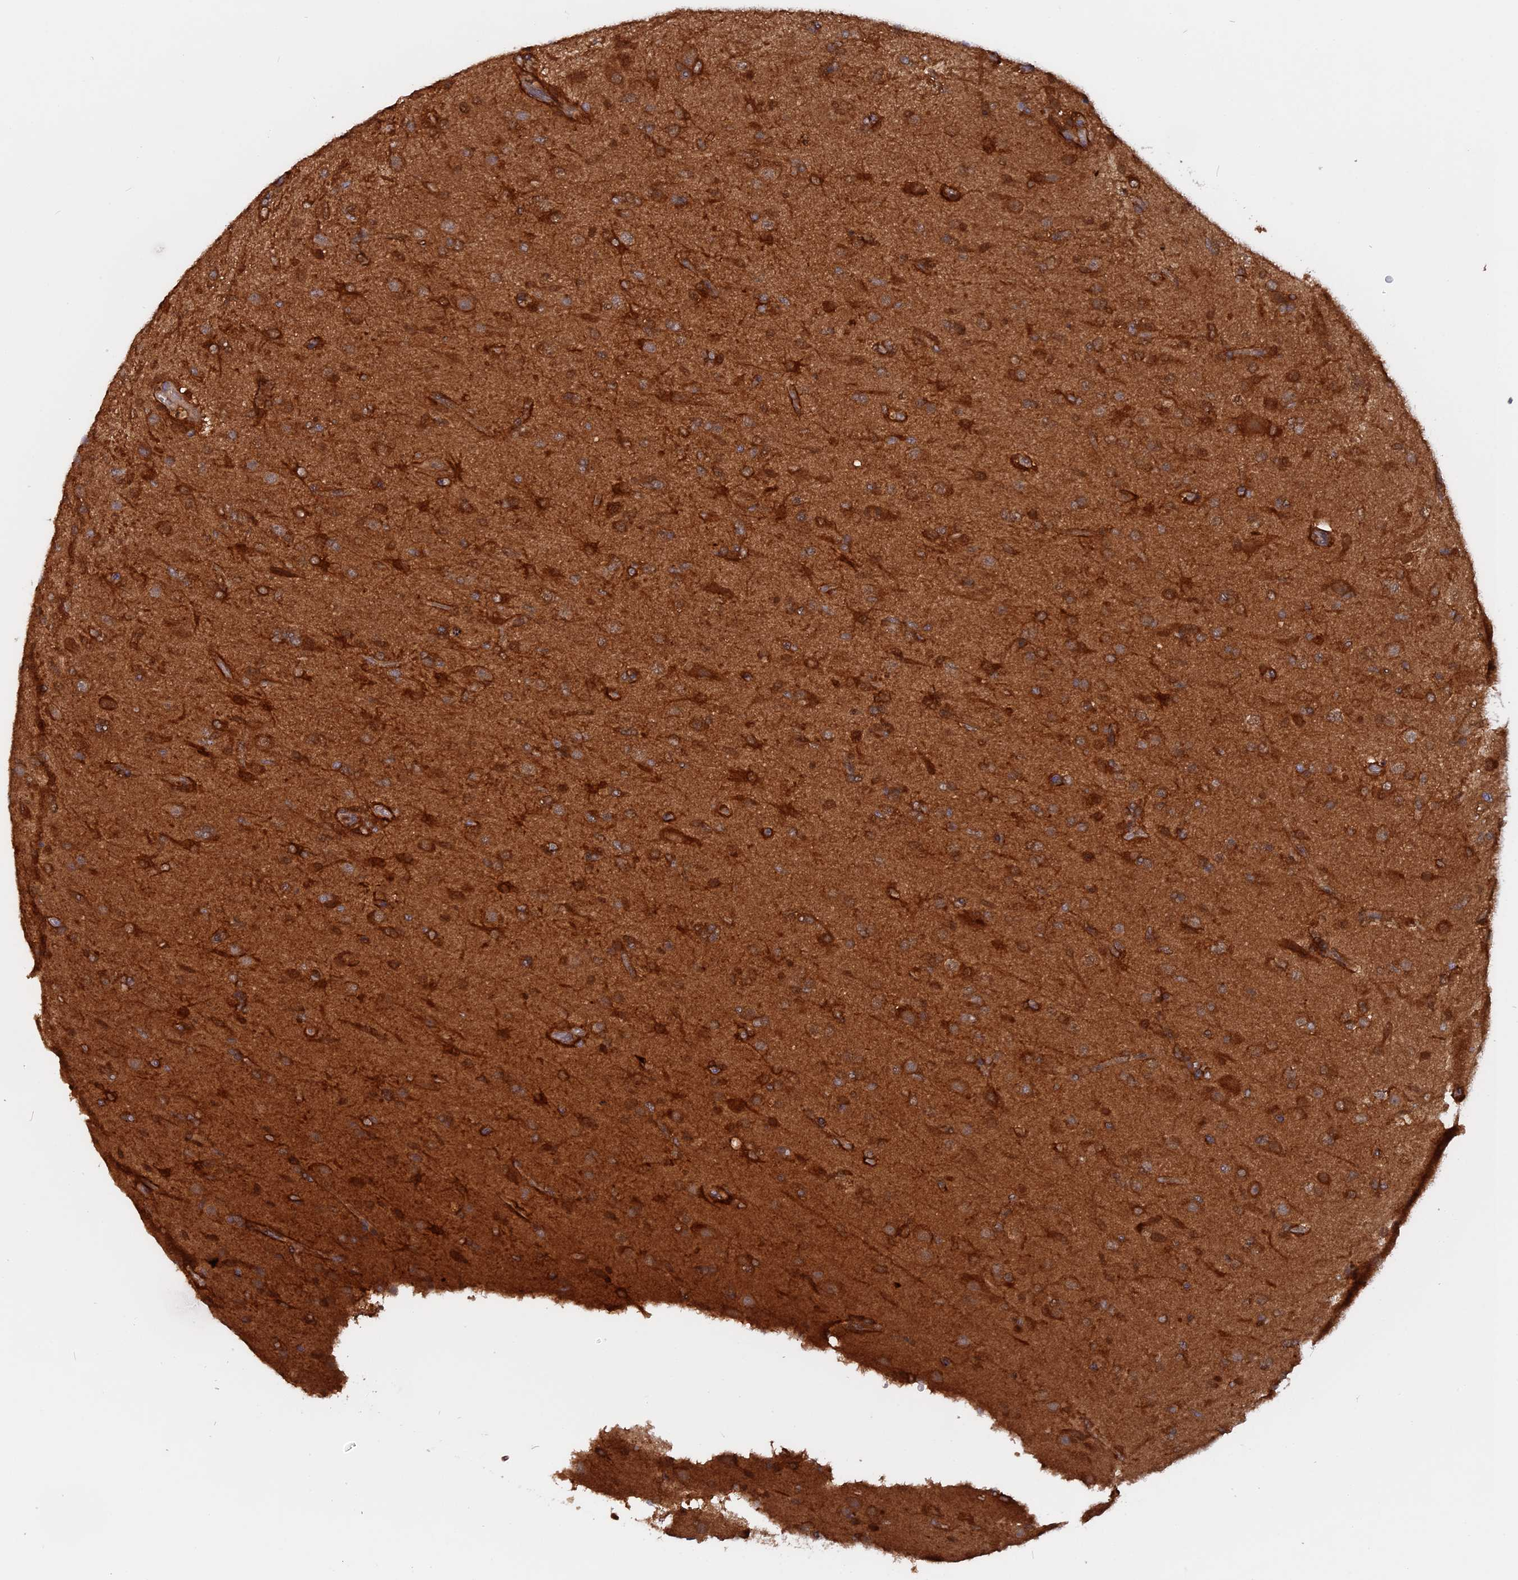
{"staining": {"intensity": "strong", "quantity": ">75%", "location": "cytoplasmic/membranous"}, "tissue": "glioma", "cell_type": "Tumor cells", "image_type": "cancer", "snomed": [{"axis": "morphology", "description": "Glioma, malignant, Low grade"}, {"axis": "topography", "description": "Brain"}], "caption": "Strong cytoplasmic/membranous protein staining is identified in about >75% of tumor cells in malignant low-grade glioma.", "gene": "BLVRA", "patient": {"sex": "male", "age": 65}}